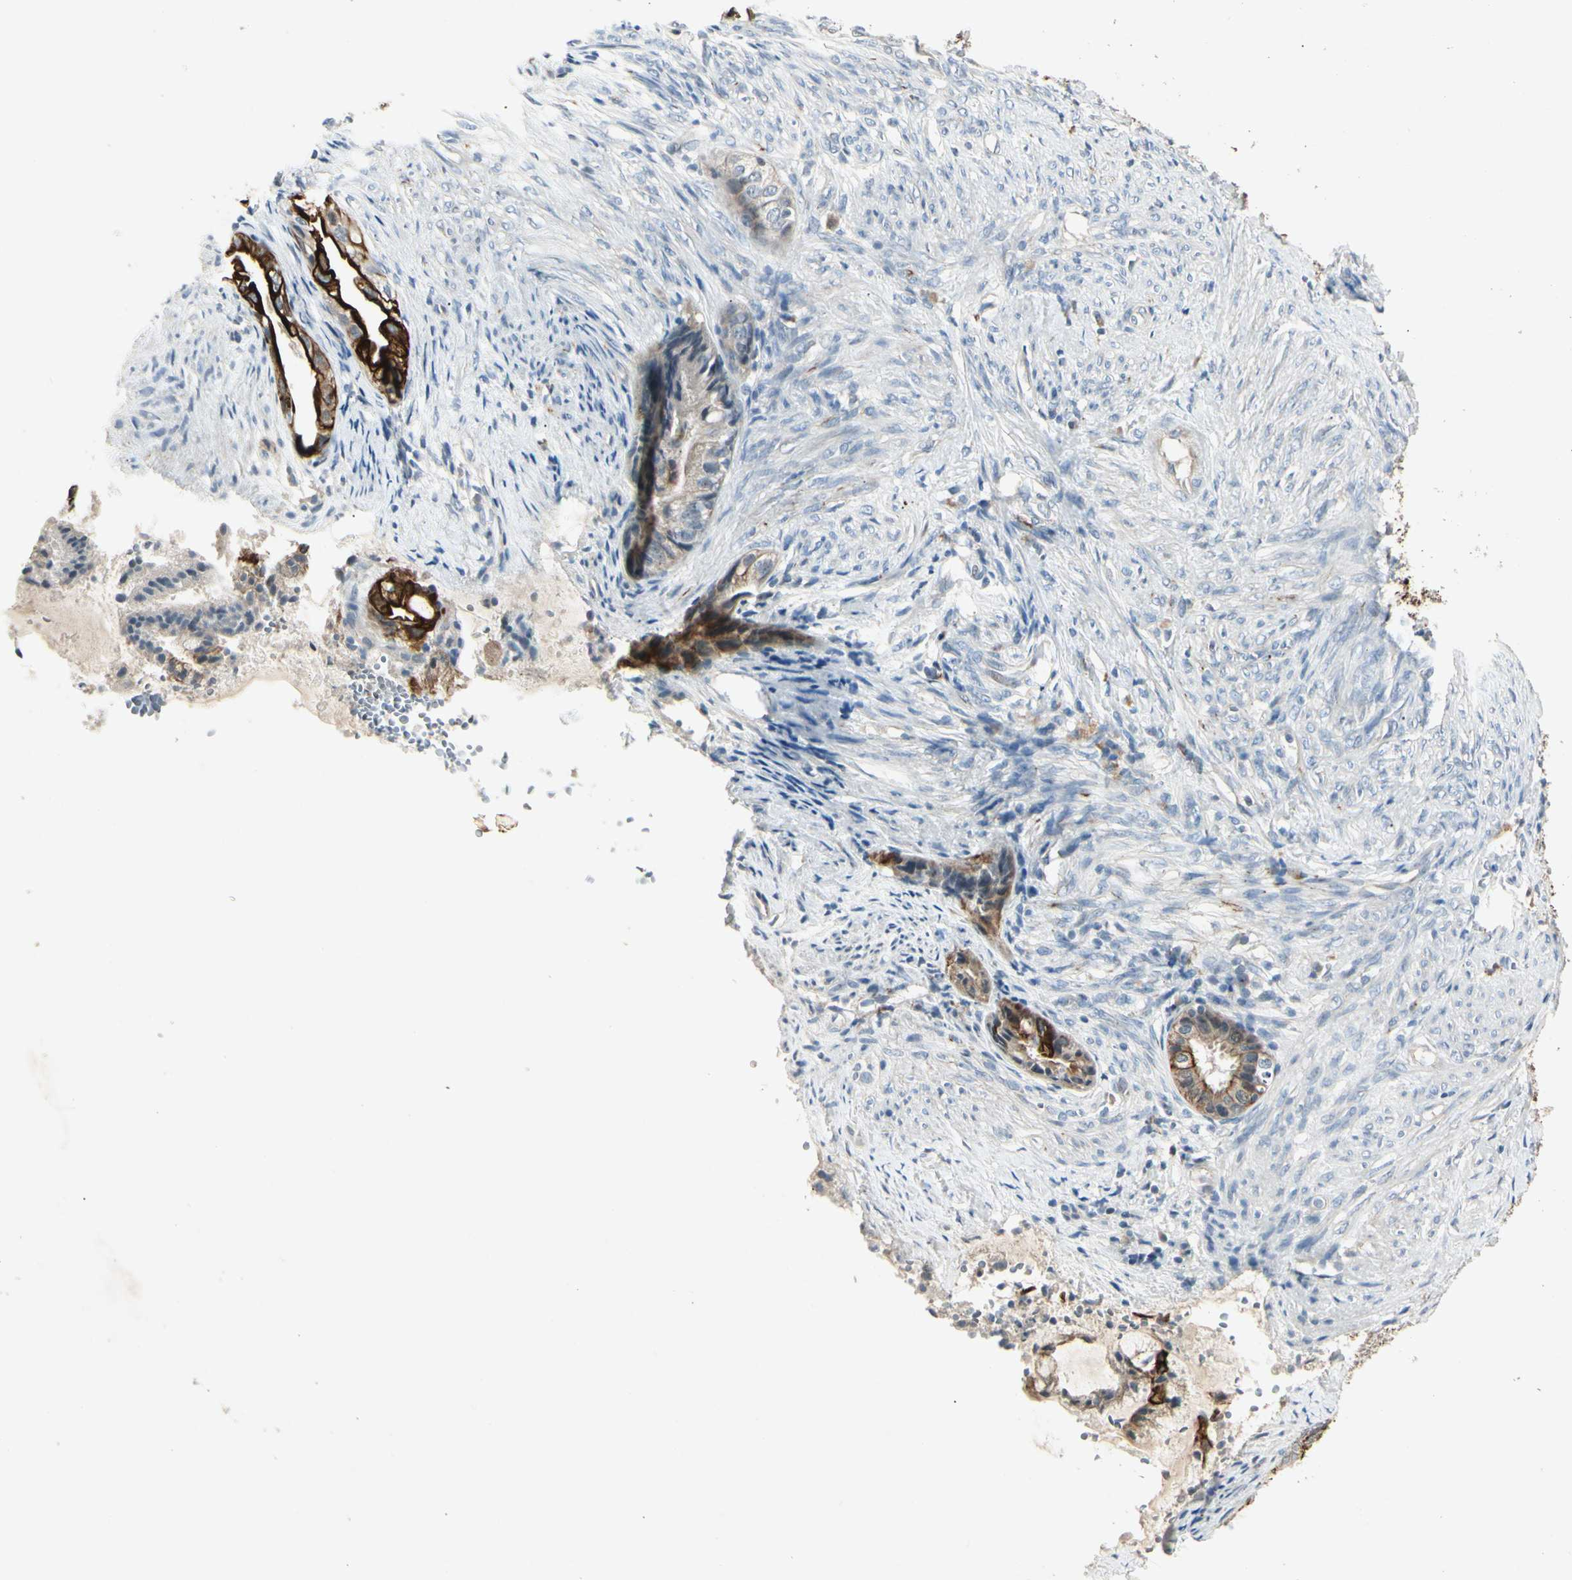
{"staining": {"intensity": "strong", "quantity": "25%-75%", "location": "cytoplasmic/membranous"}, "tissue": "endometrial cancer", "cell_type": "Tumor cells", "image_type": "cancer", "snomed": [{"axis": "morphology", "description": "Adenocarcinoma, NOS"}, {"axis": "topography", "description": "Endometrium"}], "caption": "Immunohistochemical staining of human endometrial cancer reveals high levels of strong cytoplasmic/membranous protein positivity in approximately 25%-75% of tumor cells. (Brightfield microscopy of DAB IHC at high magnification).", "gene": "SKIL", "patient": {"sex": "female", "age": 86}}